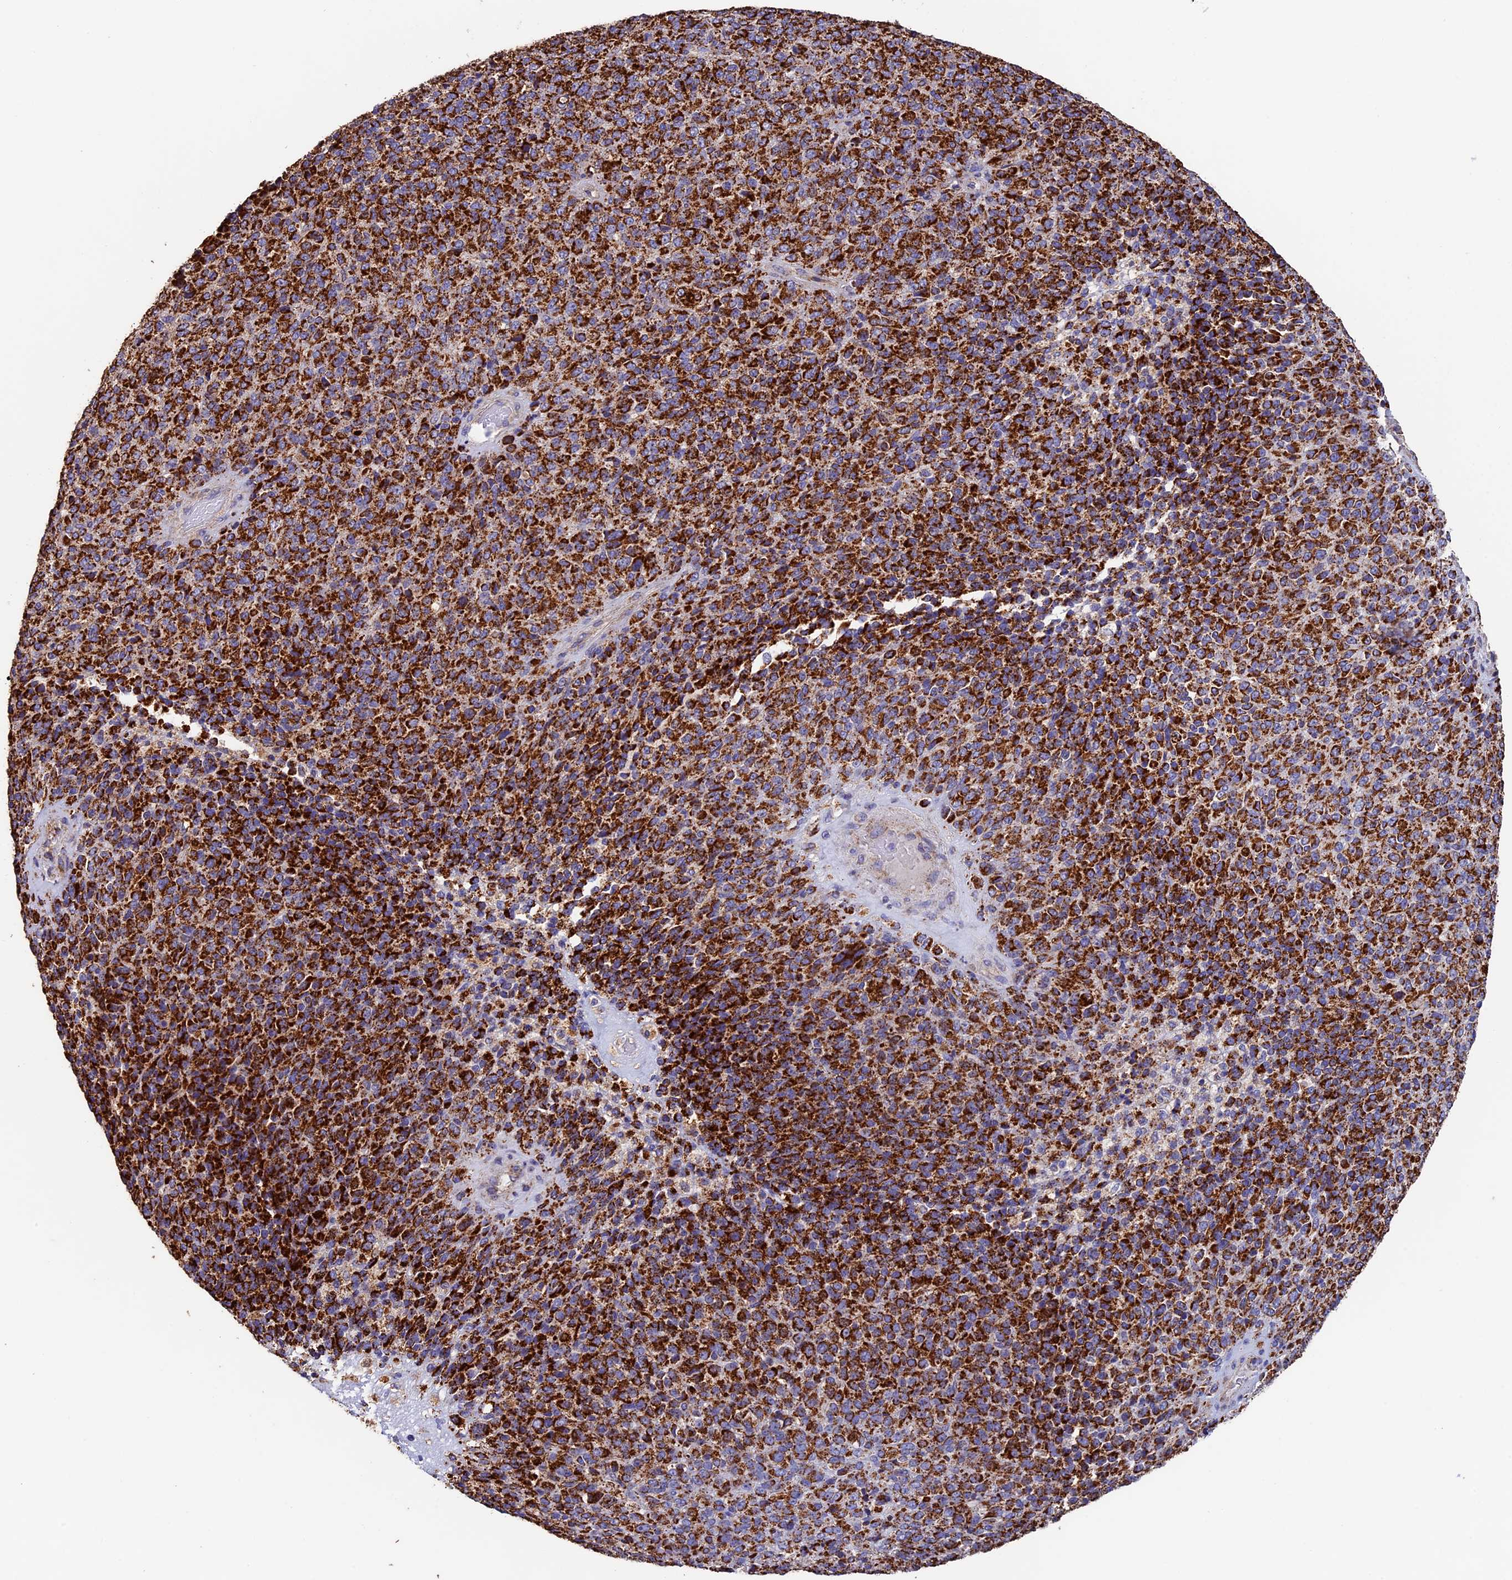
{"staining": {"intensity": "strong", "quantity": ">75%", "location": "cytoplasmic/membranous"}, "tissue": "melanoma", "cell_type": "Tumor cells", "image_type": "cancer", "snomed": [{"axis": "morphology", "description": "Malignant melanoma, Metastatic site"}, {"axis": "topography", "description": "Brain"}], "caption": "The micrograph reveals staining of malignant melanoma (metastatic site), revealing strong cytoplasmic/membranous protein expression (brown color) within tumor cells. (DAB (3,3'-diaminobenzidine) IHC, brown staining for protein, blue staining for nuclei).", "gene": "ADAT1", "patient": {"sex": "female", "age": 56}}